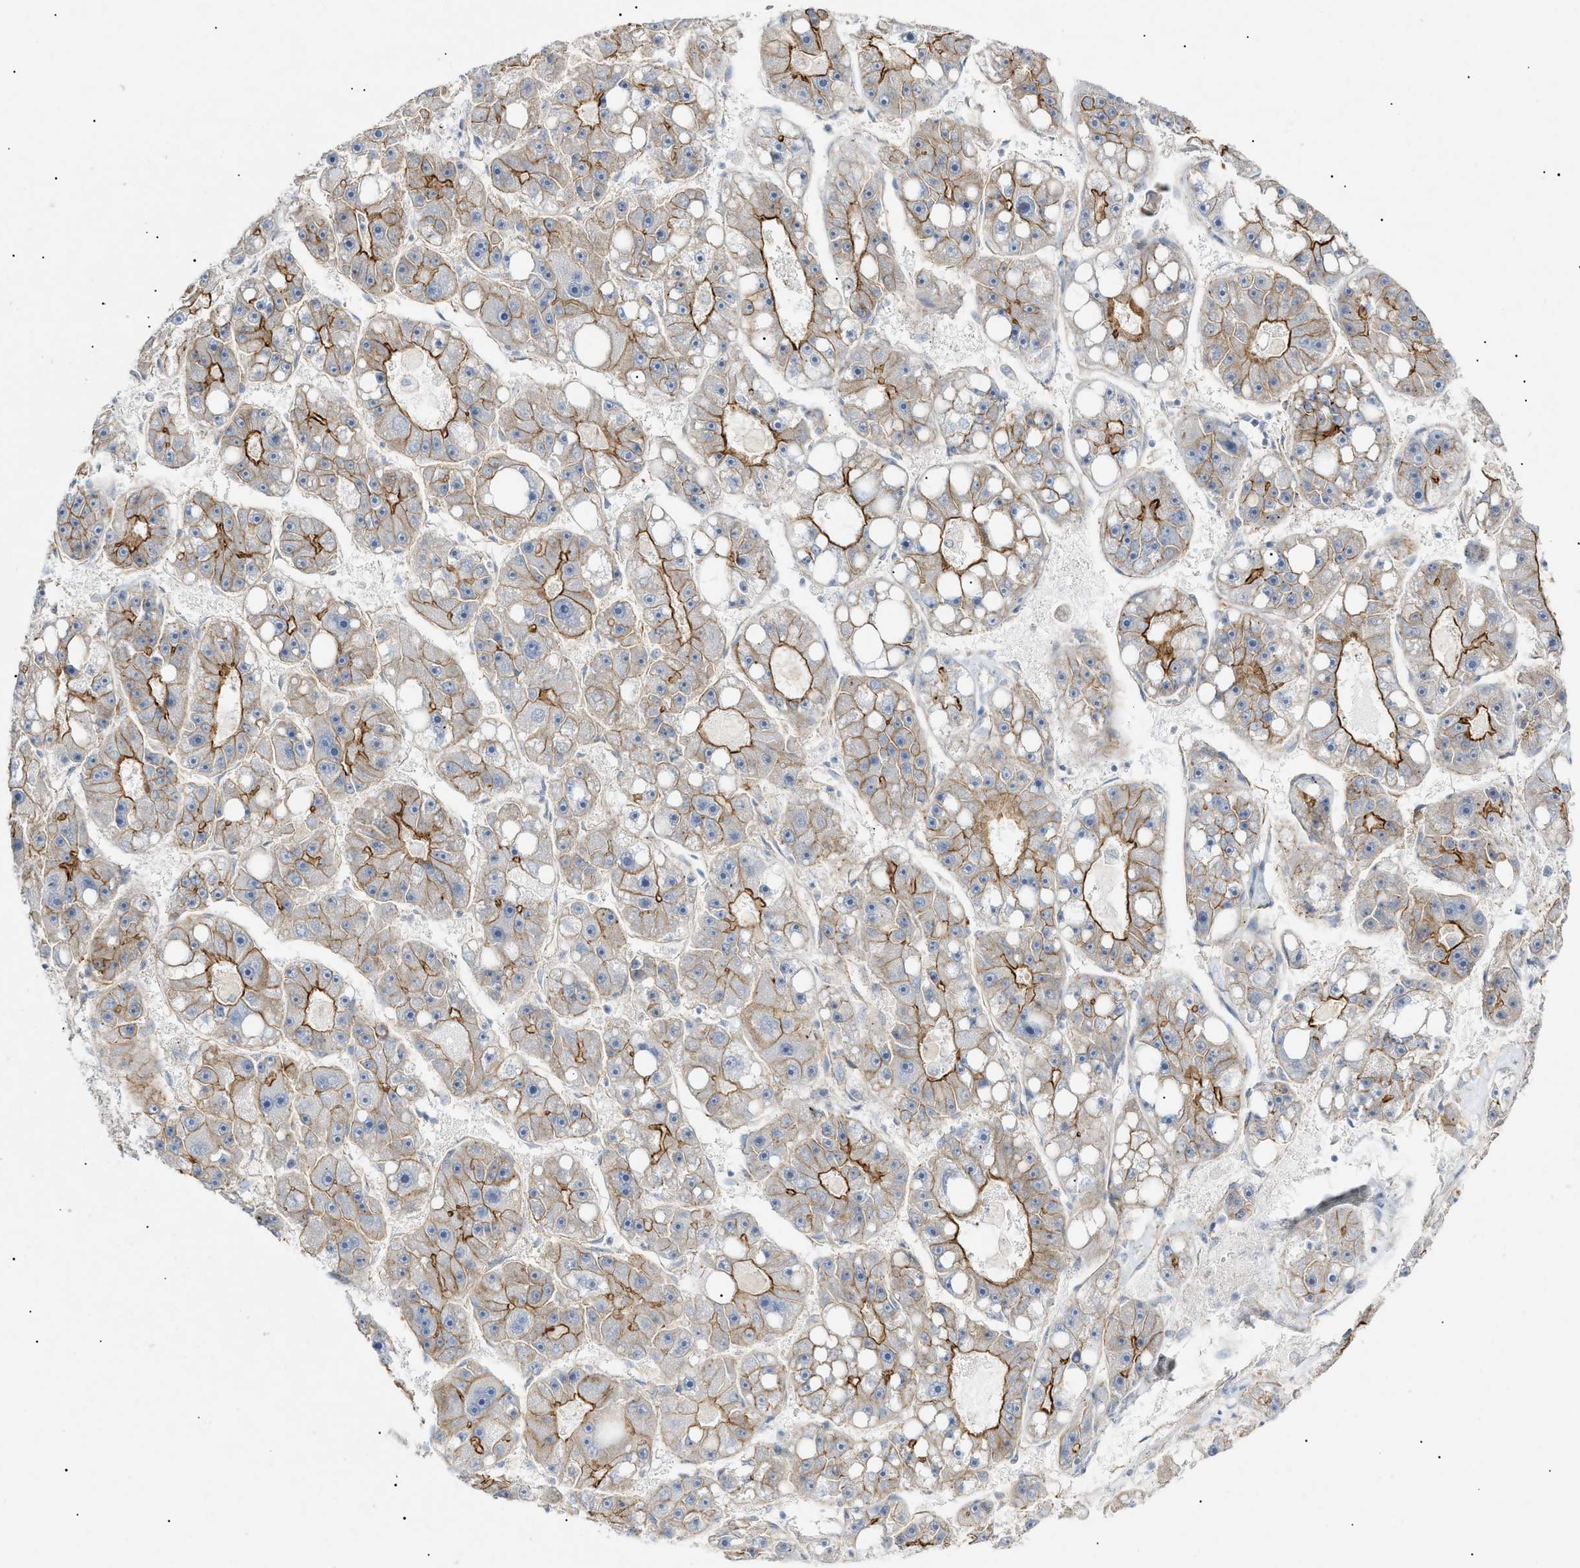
{"staining": {"intensity": "moderate", "quantity": "25%-75%", "location": "cytoplasmic/membranous"}, "tissue": "liver cancer", "cell_type": "Tumor cells", "image_type": "cancer", "snomed": [{"axis": "morphology", "description": "Carcinoma, Hepatocellular, NOS"}, {"axis": "topography", "description": "Liver"}], "caption": "Immunohistochemical staining of human liver hepatocellular carcinoma demonstrates medium levels of moderate cytoplasmic/membranous protein positivity in about 25%-75% of tumor cells.", "gene": "ZFHX2", "patient": {"sex": "female", "age": 61}}